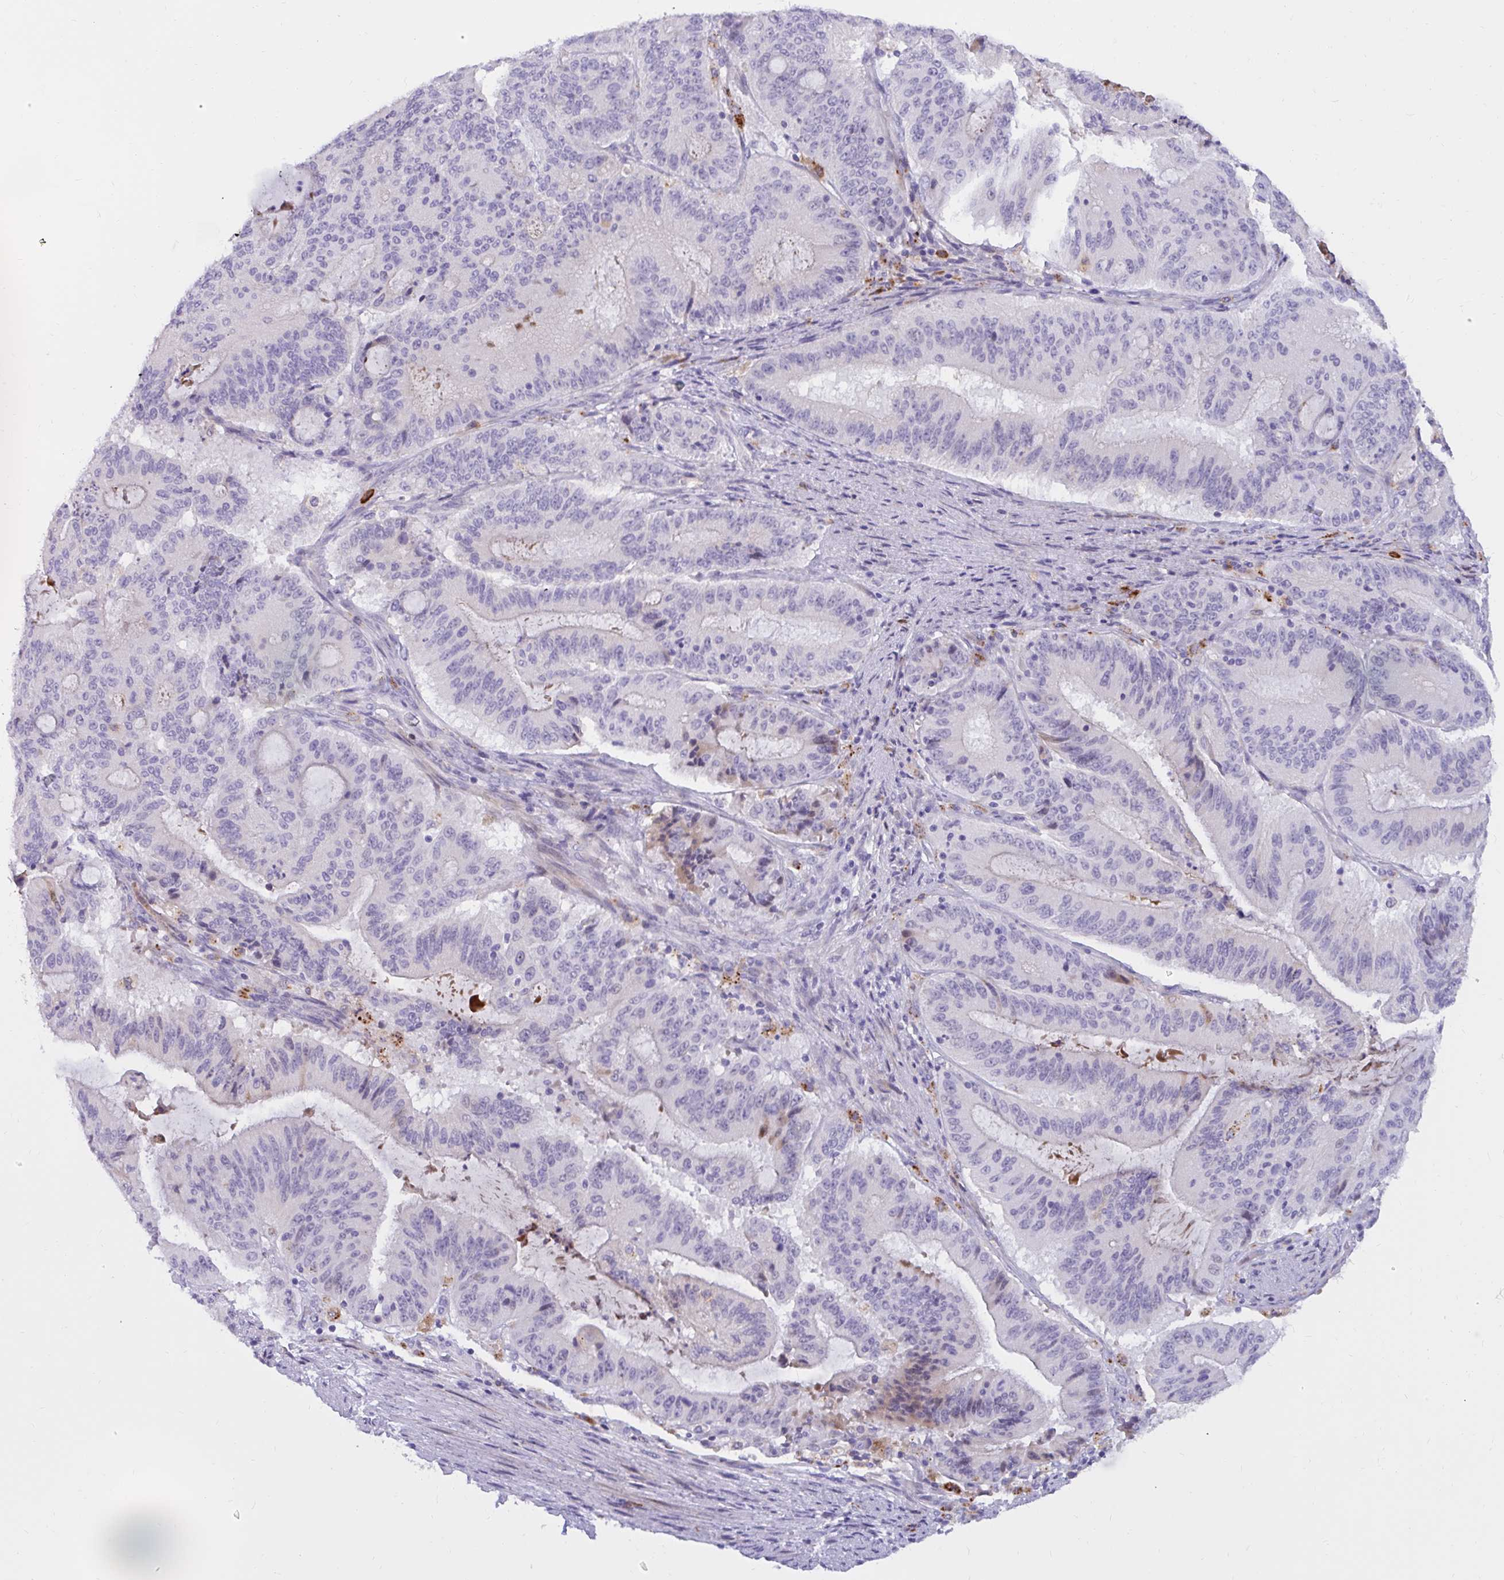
{"staining": {"intensity": "negative", "quantity": "none", "location": "none"}, "tissue": "liver cancer", "cell_type": "Tumor cells", "image_type": "cancer", "snomed": [{"axis": "morphology", "description": "Normal tissue, NOS"}, {"axis": "morphology", "description": "Cholangiocarcinoma"}, {"axis": "topography", "description": "Liver"}, {"axis": "topography", "description": "Peripheral nerve tissue"}], "caption": "Tumor cells are negative for protein expression in human liver cholangiocarcinoma.", "gene": "FAM219B", "patient": {"sex": "female", "age": 73}}